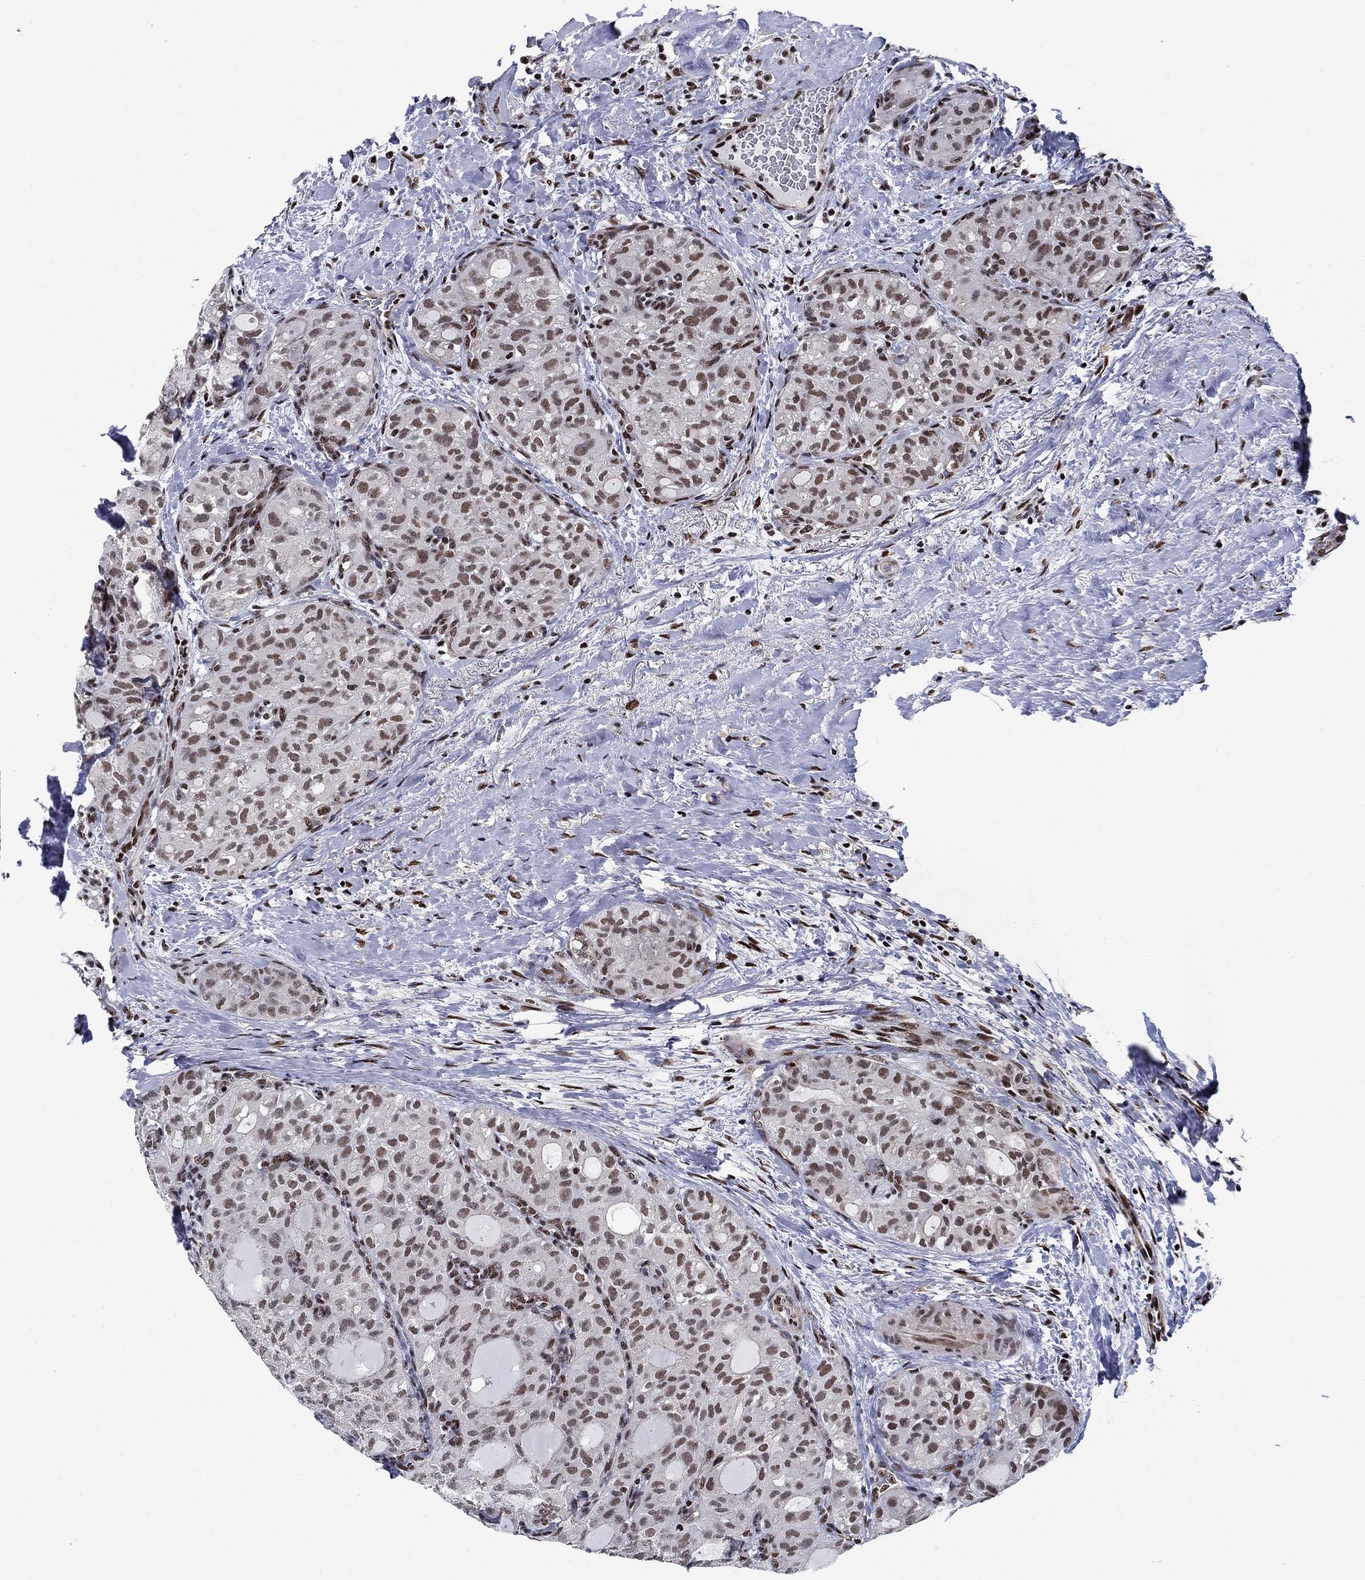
{"staining": {"intensity": "moderate", "quantity": "<25%", "location": "nuclear"}, "tissue": "thyroid cancer", "cell_type": "Tumor cells", "image_type": "cancer", "snomed": [{"axis": "morphology", "description": "Follicular adenoma carcinoma, NOS"}, {"axis": "topography", "description": "Thyroid gland"}], "caption": "There is low levels of moderate nuclear staining in tumor cells of thyroid follicular adenoma carcinoma, as demonstrated by immunohistochemical staining (brown color).", "gene": "RPRD1B", "patient": {"sex": "male", "age": 75}}